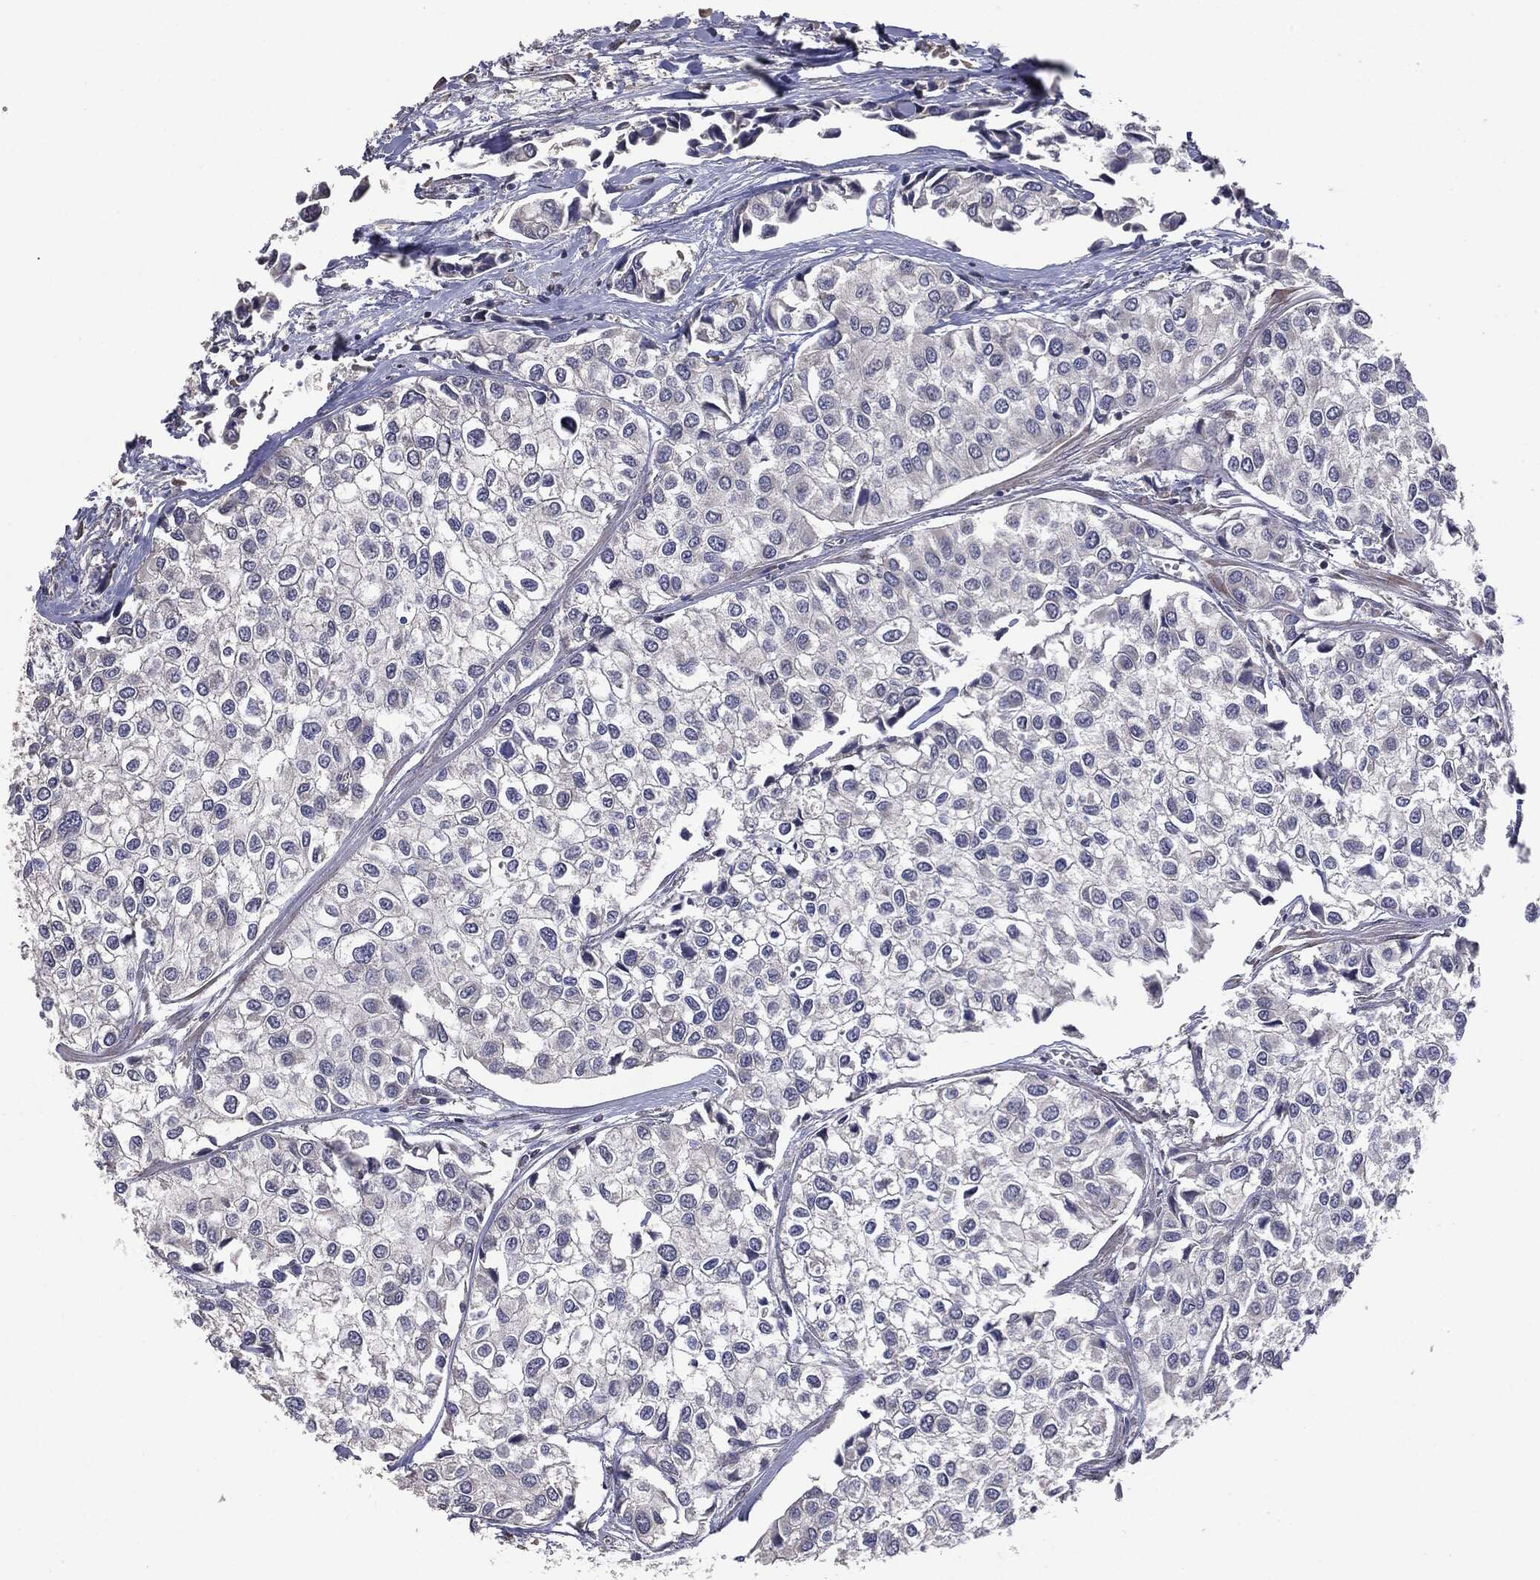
{"staining": {"intensity": "negative", "quantity": "none", "location": "none"}, "tissue": "urothelial cancer", "cell_type": "Tumor cells", "image_type": "cancer", "snomed": [{"axis": "morphology", "description": "Urothelial carcinoma, High grade"}, {"axis": "topography", "description": "Urinary bladder"}], "caption": "Immunohistochemical staining of urothelial cancer demonstrates no significant positivity in tumor cells.", "gene": "MTOR", "patient": {"sex": "male", "age": 73}}